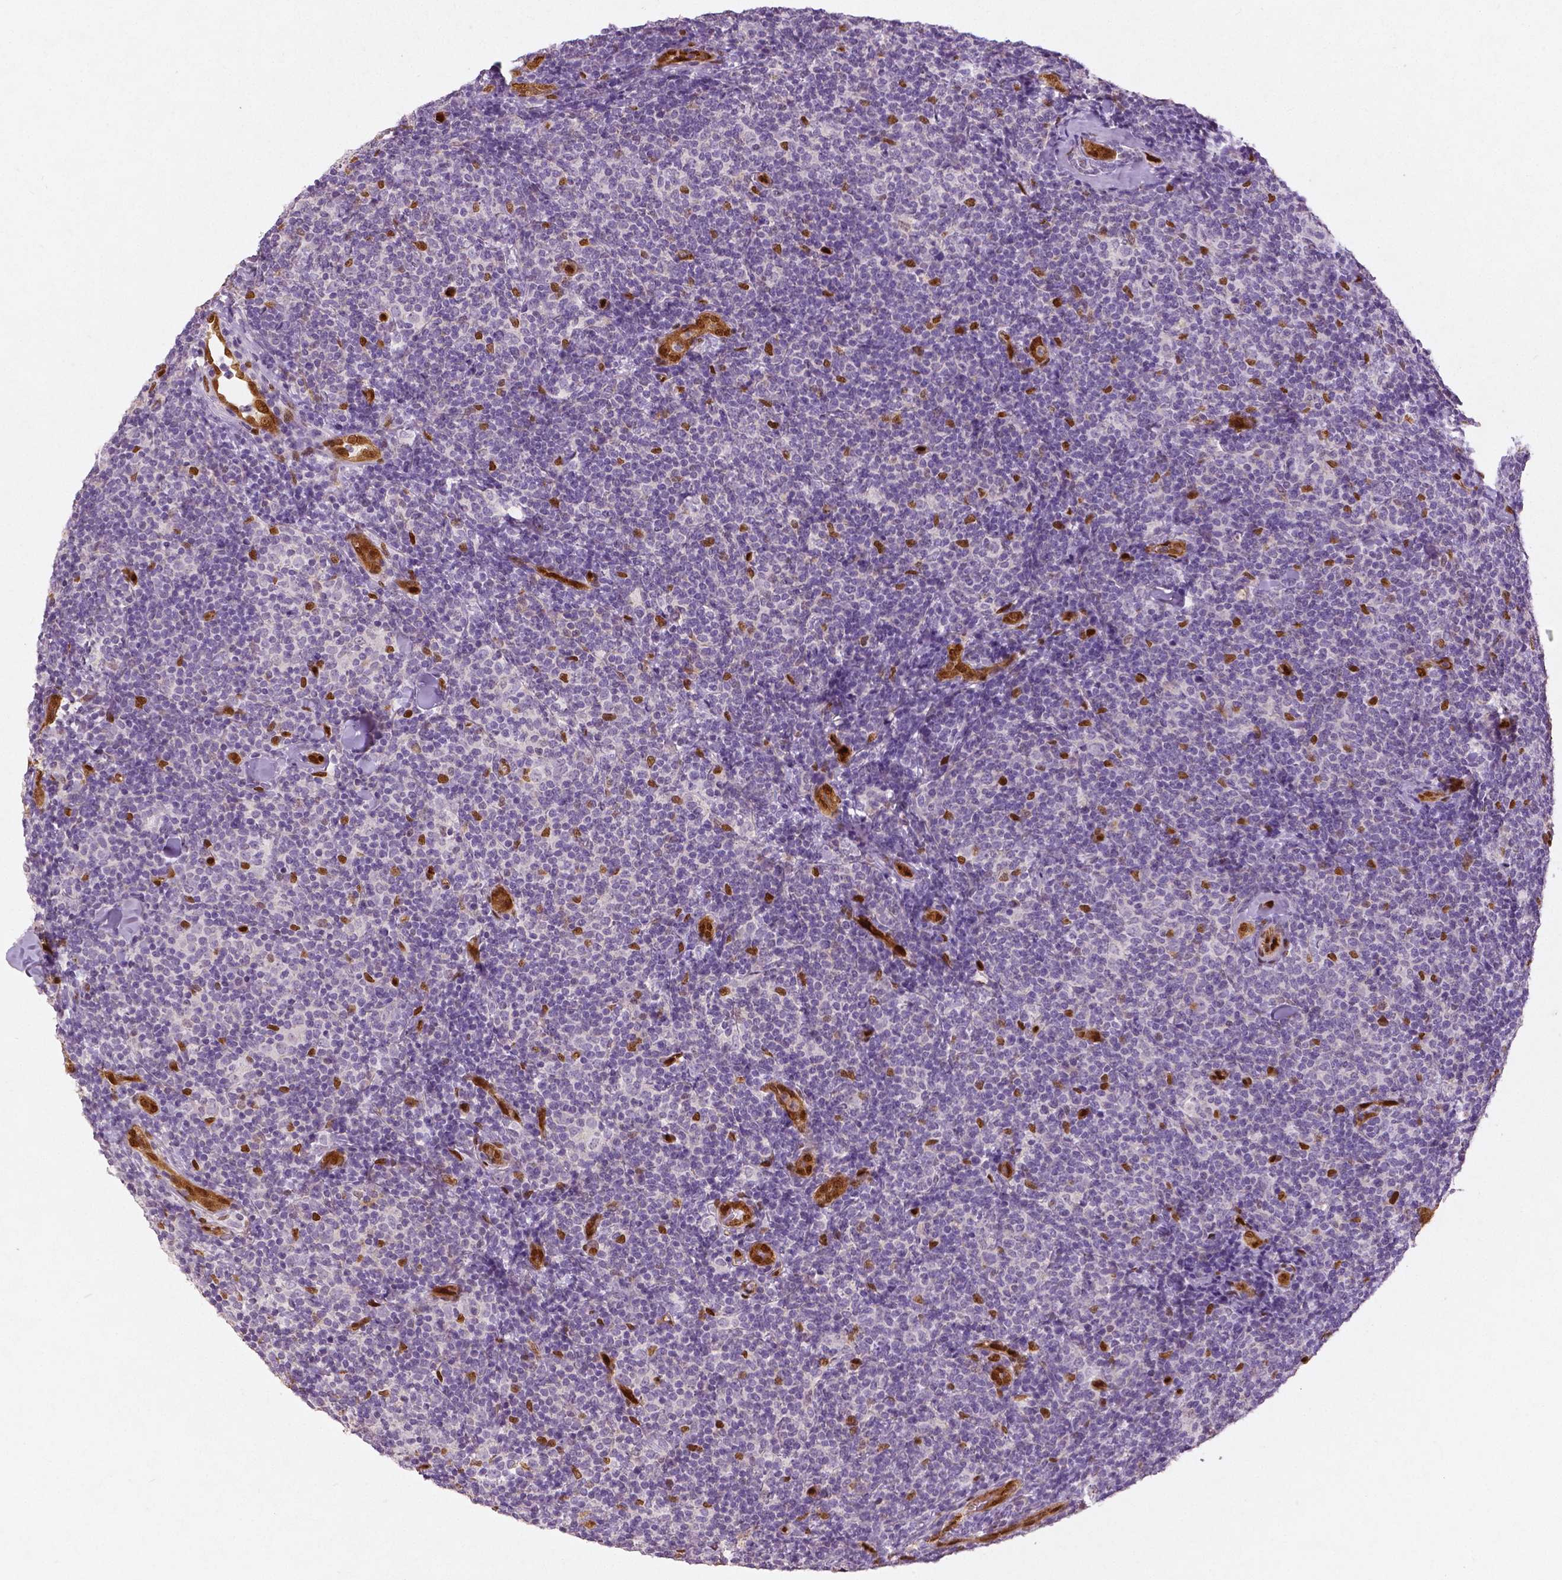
{"staining": {"intensity": "negative", "quantity": "none", "location": "none"}, "tissue": "lymphoma", "cell_type": "Tumor cells", "image_type": "cancer", "snomed": [{"axis": "morphology", "description": "Malignant lymphoma, non-Hodgkin's type, Low grade"}, {"axis": "topography", "description": "Lymph node"}], "caption": "IHC histopathology image of low-grade malignant lymphoma, non-Hodgkin's type stained for a protein (brown), which shows no expression in tumor cells. Nuclei are stained in blue.", "gene": "WWTR1", "patient": {"sex": "female", "age": 56}}